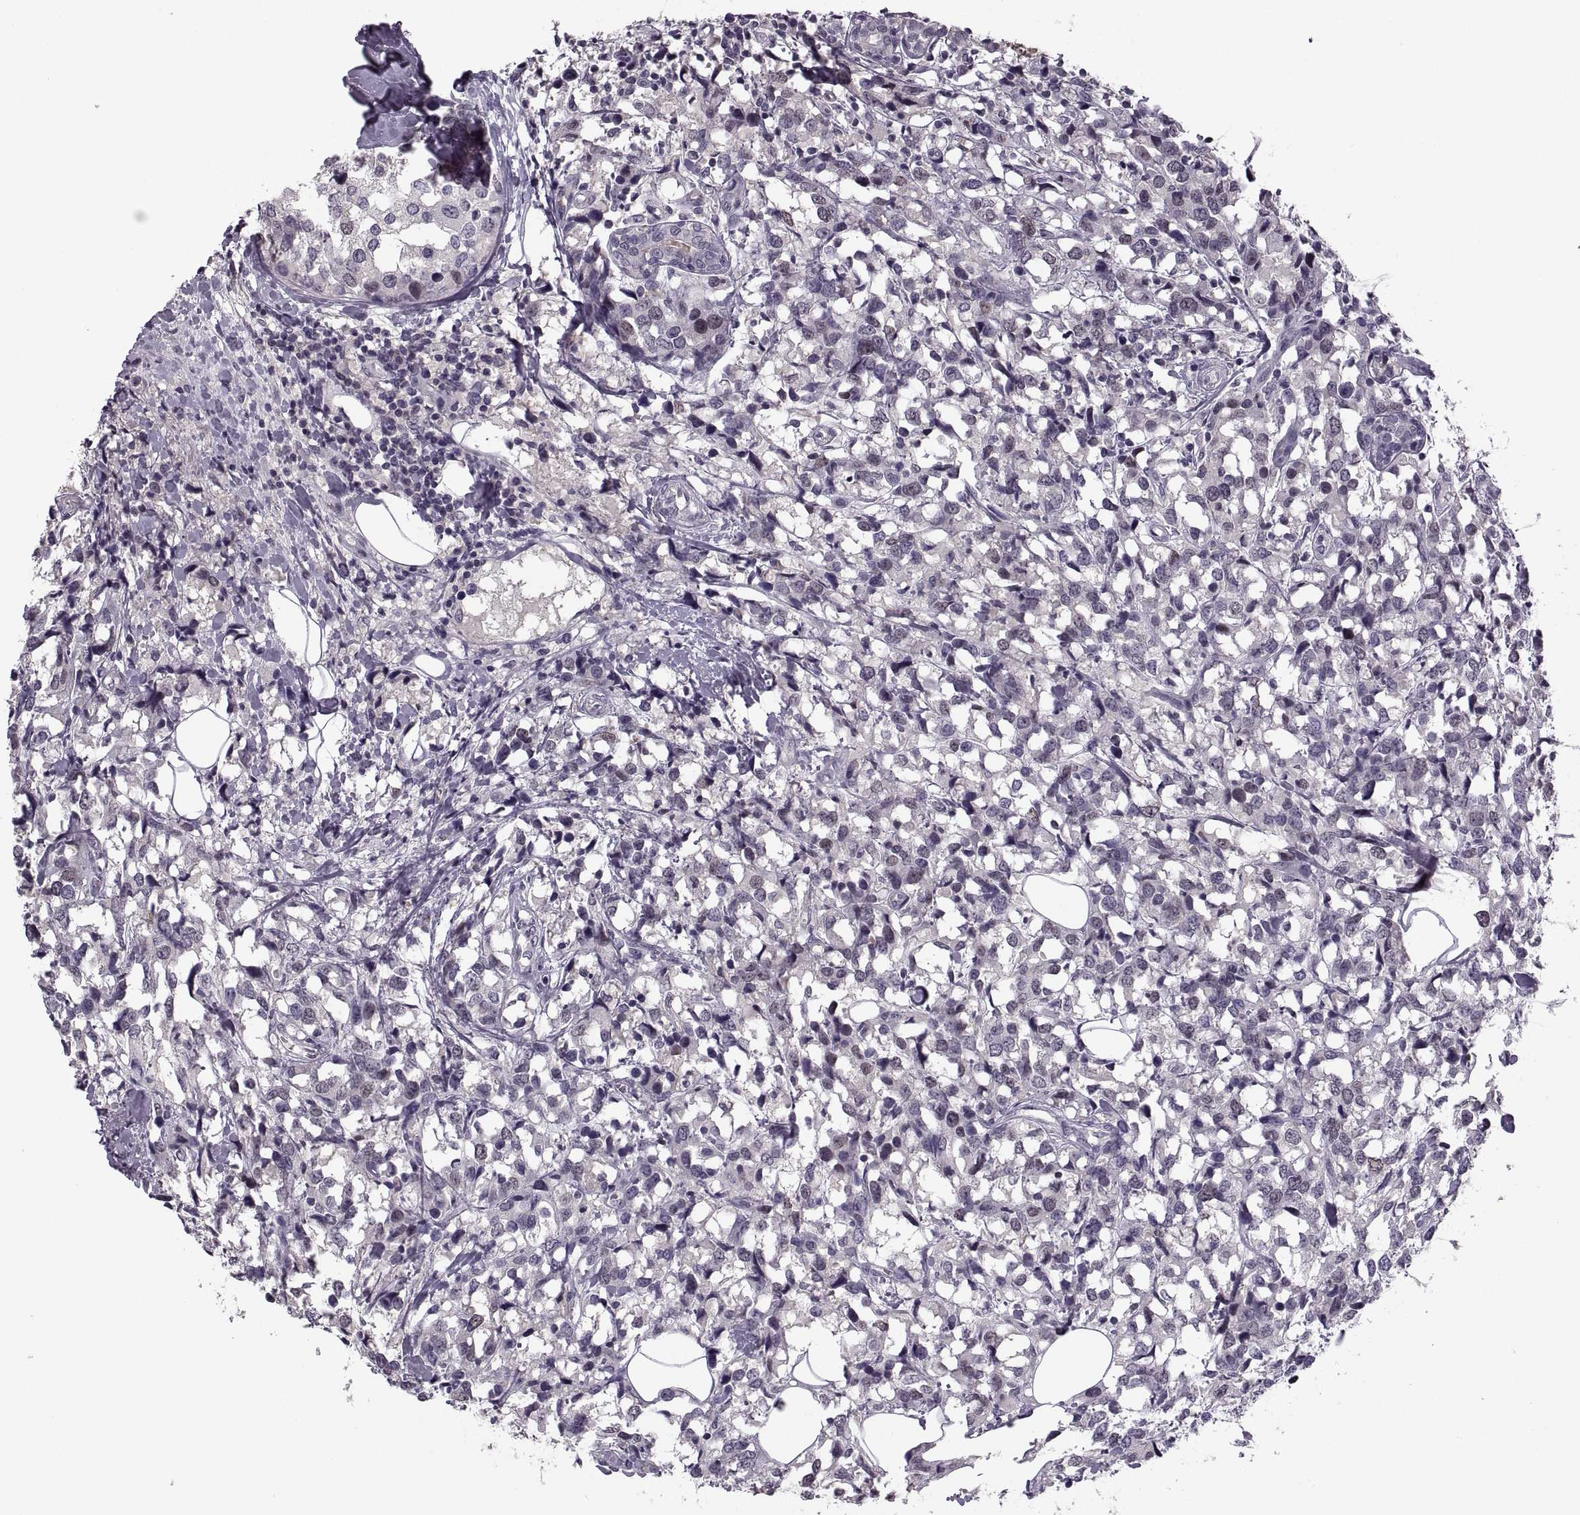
{"staining": {"intensity": "negative", "quantity": "none", "location": "none"}, "tissue": "breast cancer", "cell_type": "Tumor cells", "image_type": "cancer", "snomed": [{"axis": "morphology", "description": "Lobular carcinoma"}, {"axis": "topography", "description": "Breast"}], "caption": "Protein analysis of breast cancer (lobular carcinoma) reveals no significant staining in tumor cells.", "gene": "CACNA1F", "patient": {"sex": "female", "age": 59}}